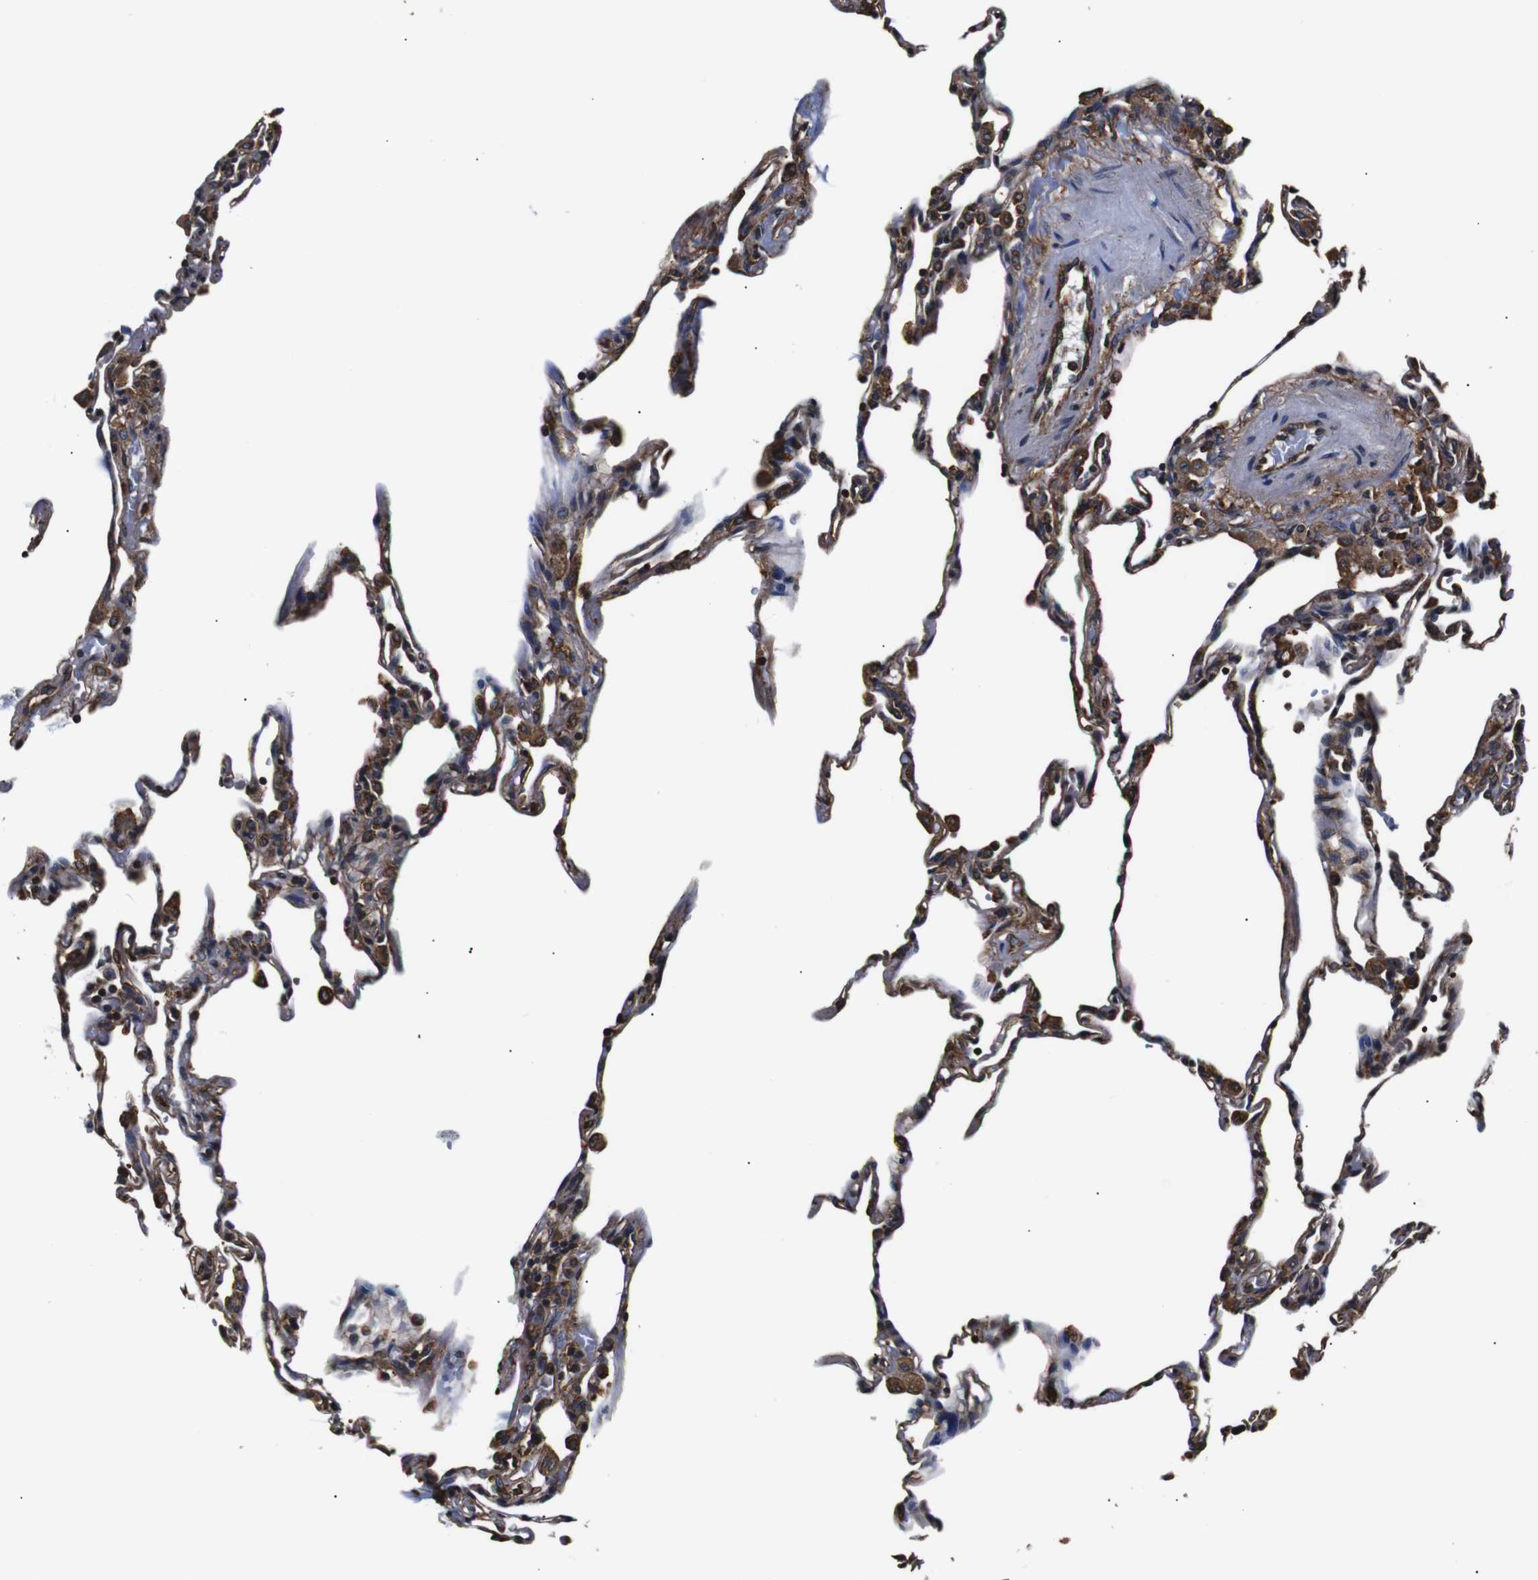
{"staining": {"intensity": "moderate", "quantity": "25%-75%", "location": "cytoplasmic/membranous"}, "tissue": "lung", "cell_type": "Alveolar cells", "image_type": "normal", "snomed": [{"axis": "morphology", "description": "Normal tissue, NOS"}, {"axis": "topography", "description": "Lung"}], "caption": "A histopathology image of human lung stained for a protein demonstrates moderate cytoplasmic/membranous brown staining in alveolar cells.", "gene": "HHIP", "patient": {"sex": "male", "age": 59}}